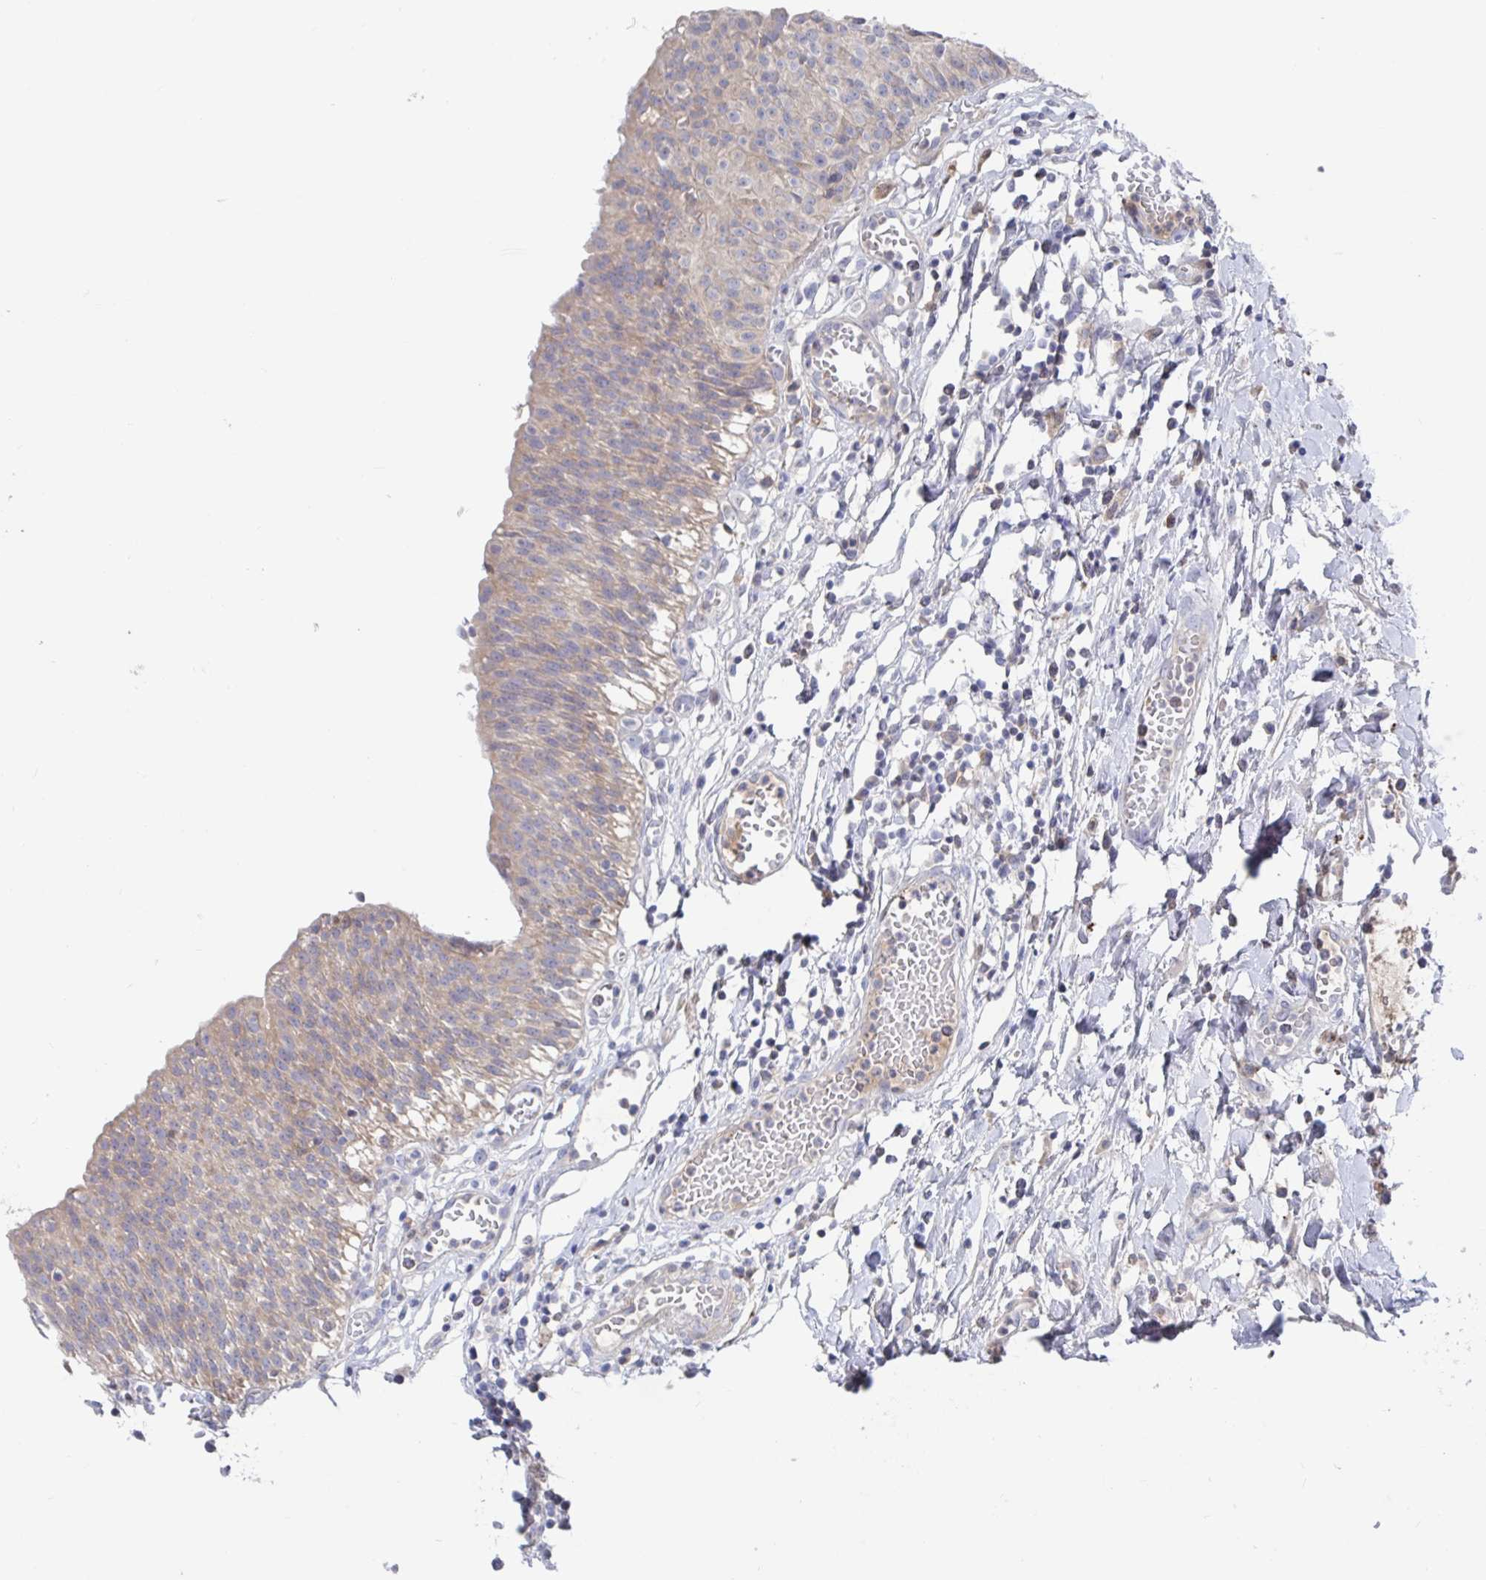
{"staining": {"intensity": "weak", "quantity": "<25%", "location": "cytoplasmic/membranous"}, "tissue": "urinary bladder", "cell_type": "Urothelial cells", "image_type": "normal", "snomed": [{"axis": "morphology", "description": "Normal tissue, NOS"}, {"axis": "topography", "description": "Urinary bladder"}], "caption": "A high-resolution histopathology image shows immunohistochemistry staining of unremarkable urinary bladder, which shows no significant expression in urothelial cells. Brightfield microscopy of IHC stained with DAB (brown) and hematoxylin (blue), captured at high magnification.", "gene": "GPR148", "patient": {"sex": "male", "age": 64}}